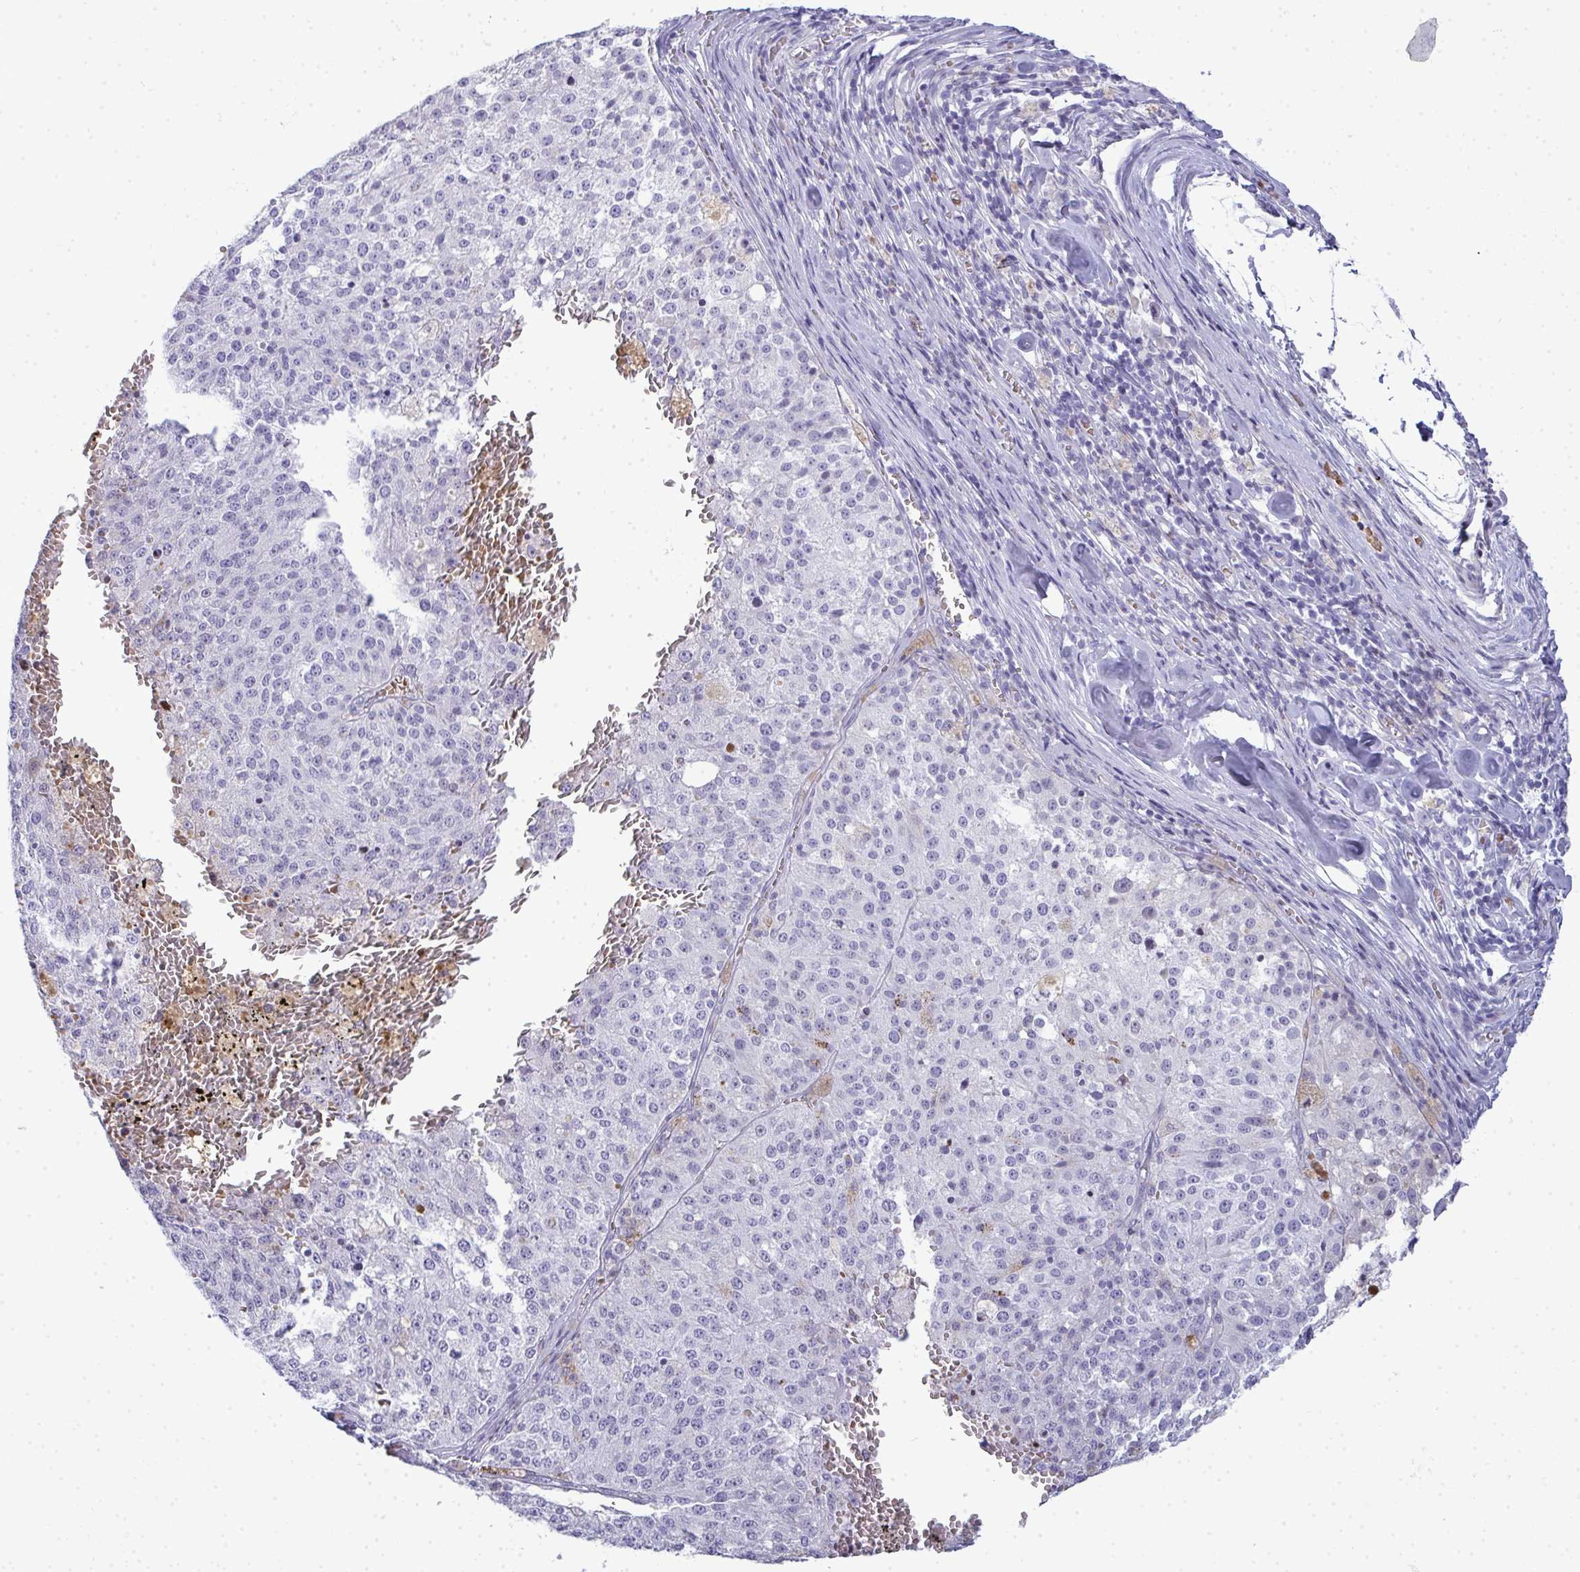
{"staining": {"intensity": "negative", "quantity": "none", "location": "none"}, "tissue": "melanoma", "cell_type": "Tumor cells", "image_type": "cancer", "snomed": [{"axis": "morphology", "description": "Malignant melanoma, Metastatic site"}, {"axis": "topography", "description": "Lymph node"}], "caption": "The immunohistochemistry (IHC) histopathology image has no significant staining in tumor cells of melanoma tissue. (Stains: DAB immunohistochemistry (IHC) with hematoxylin counter stain, Microscopy: brightfield microscopy at high magnification).", "gene": "ZNF182", "patient": {"sex": "female", "age": 64}}